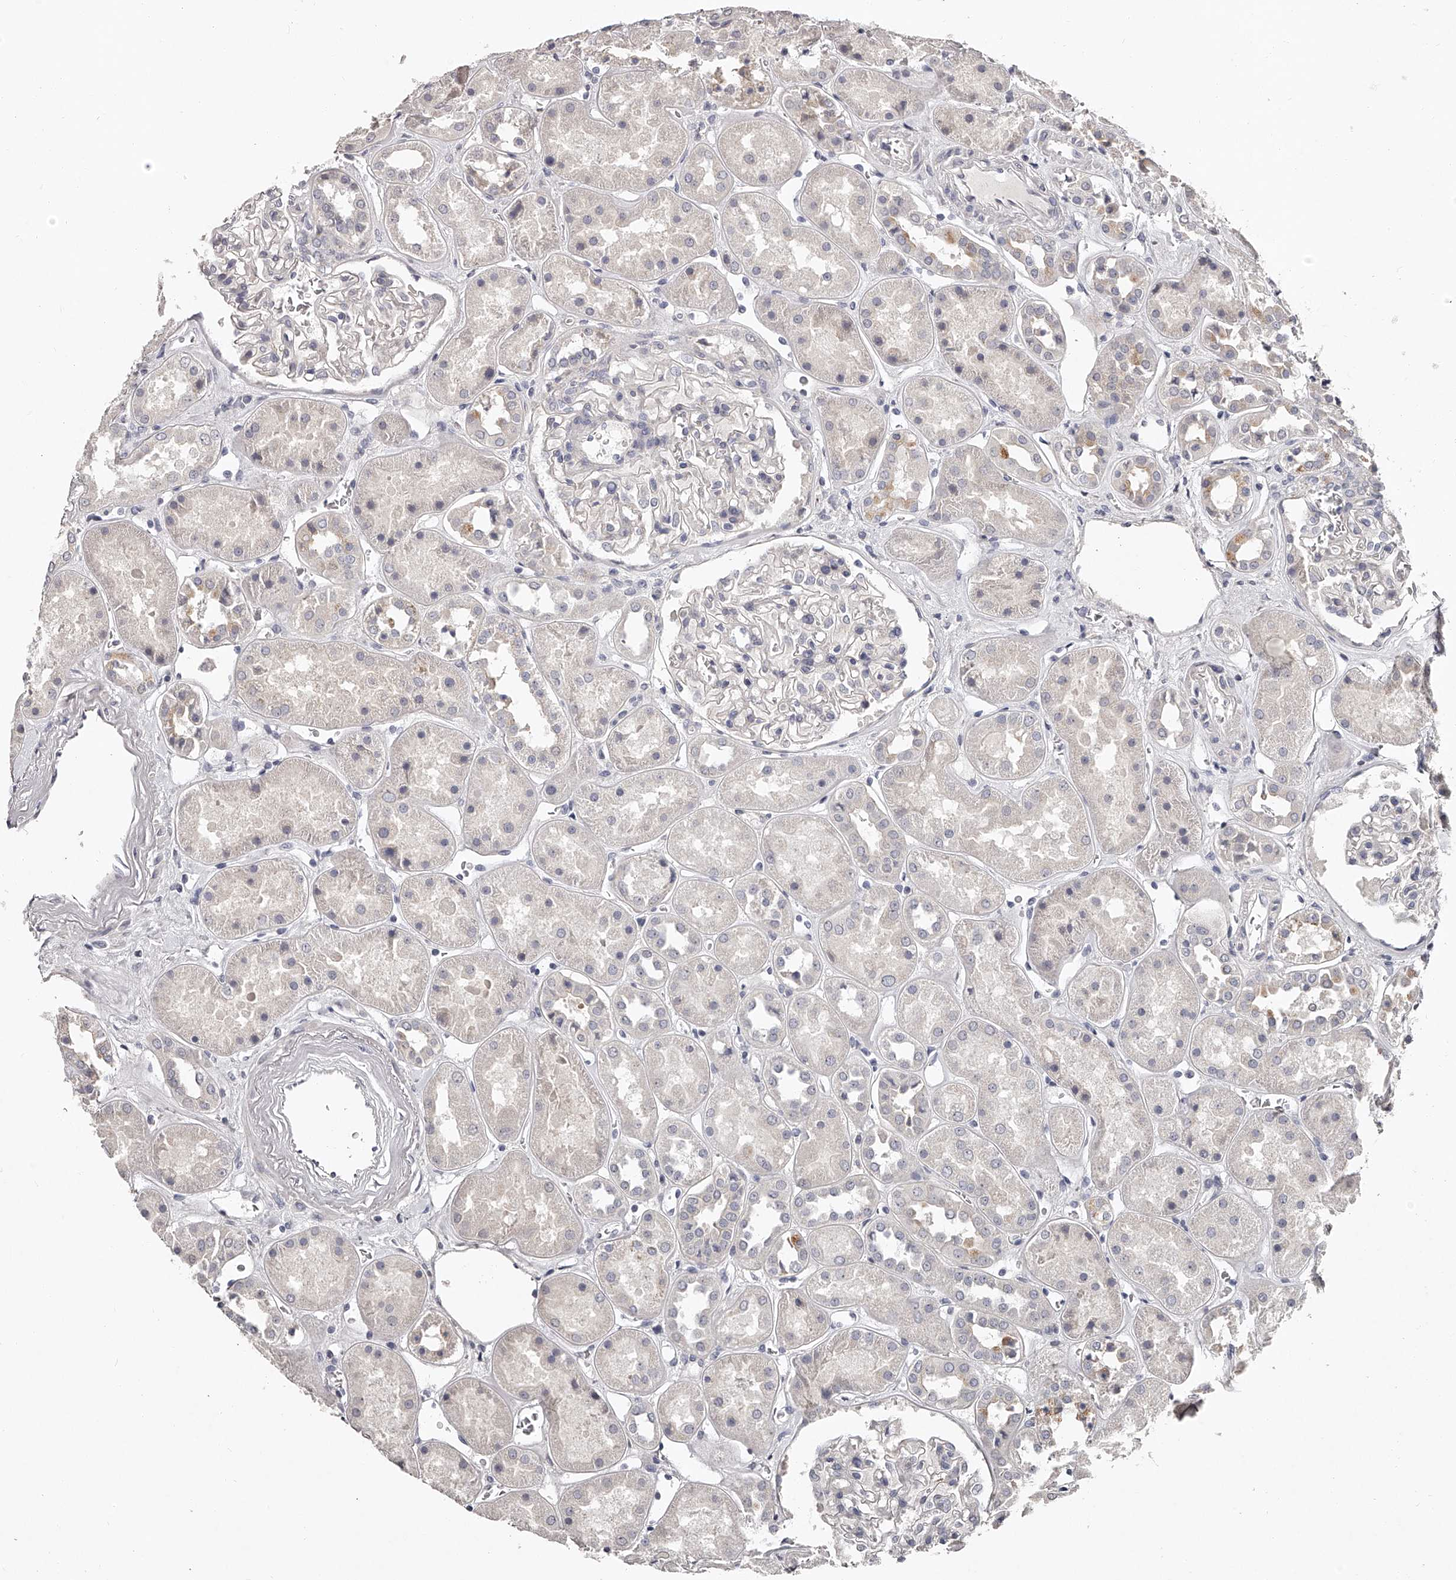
{"staining": {"intensity": "negative", "quantity": "none", "location": "none"}, "tissue": "kidney", "cell_type": "Cells in glomeruli", "image_type": "normal", "snomed": [{"axis": "morphology", "description": "Normal tissue, NOS"}, {"axis": "topography", "description": "Kidney"}], "caption": "This is a histopathology image of immunohistochemistry staining of benign kidney, which shows no positivity in cells in glomeruli. (Immunohistochemistry, brightfield microscopy, high magnification).", "gene": "NT5DC1", "patient": {"sex": "male", "age": 70}}